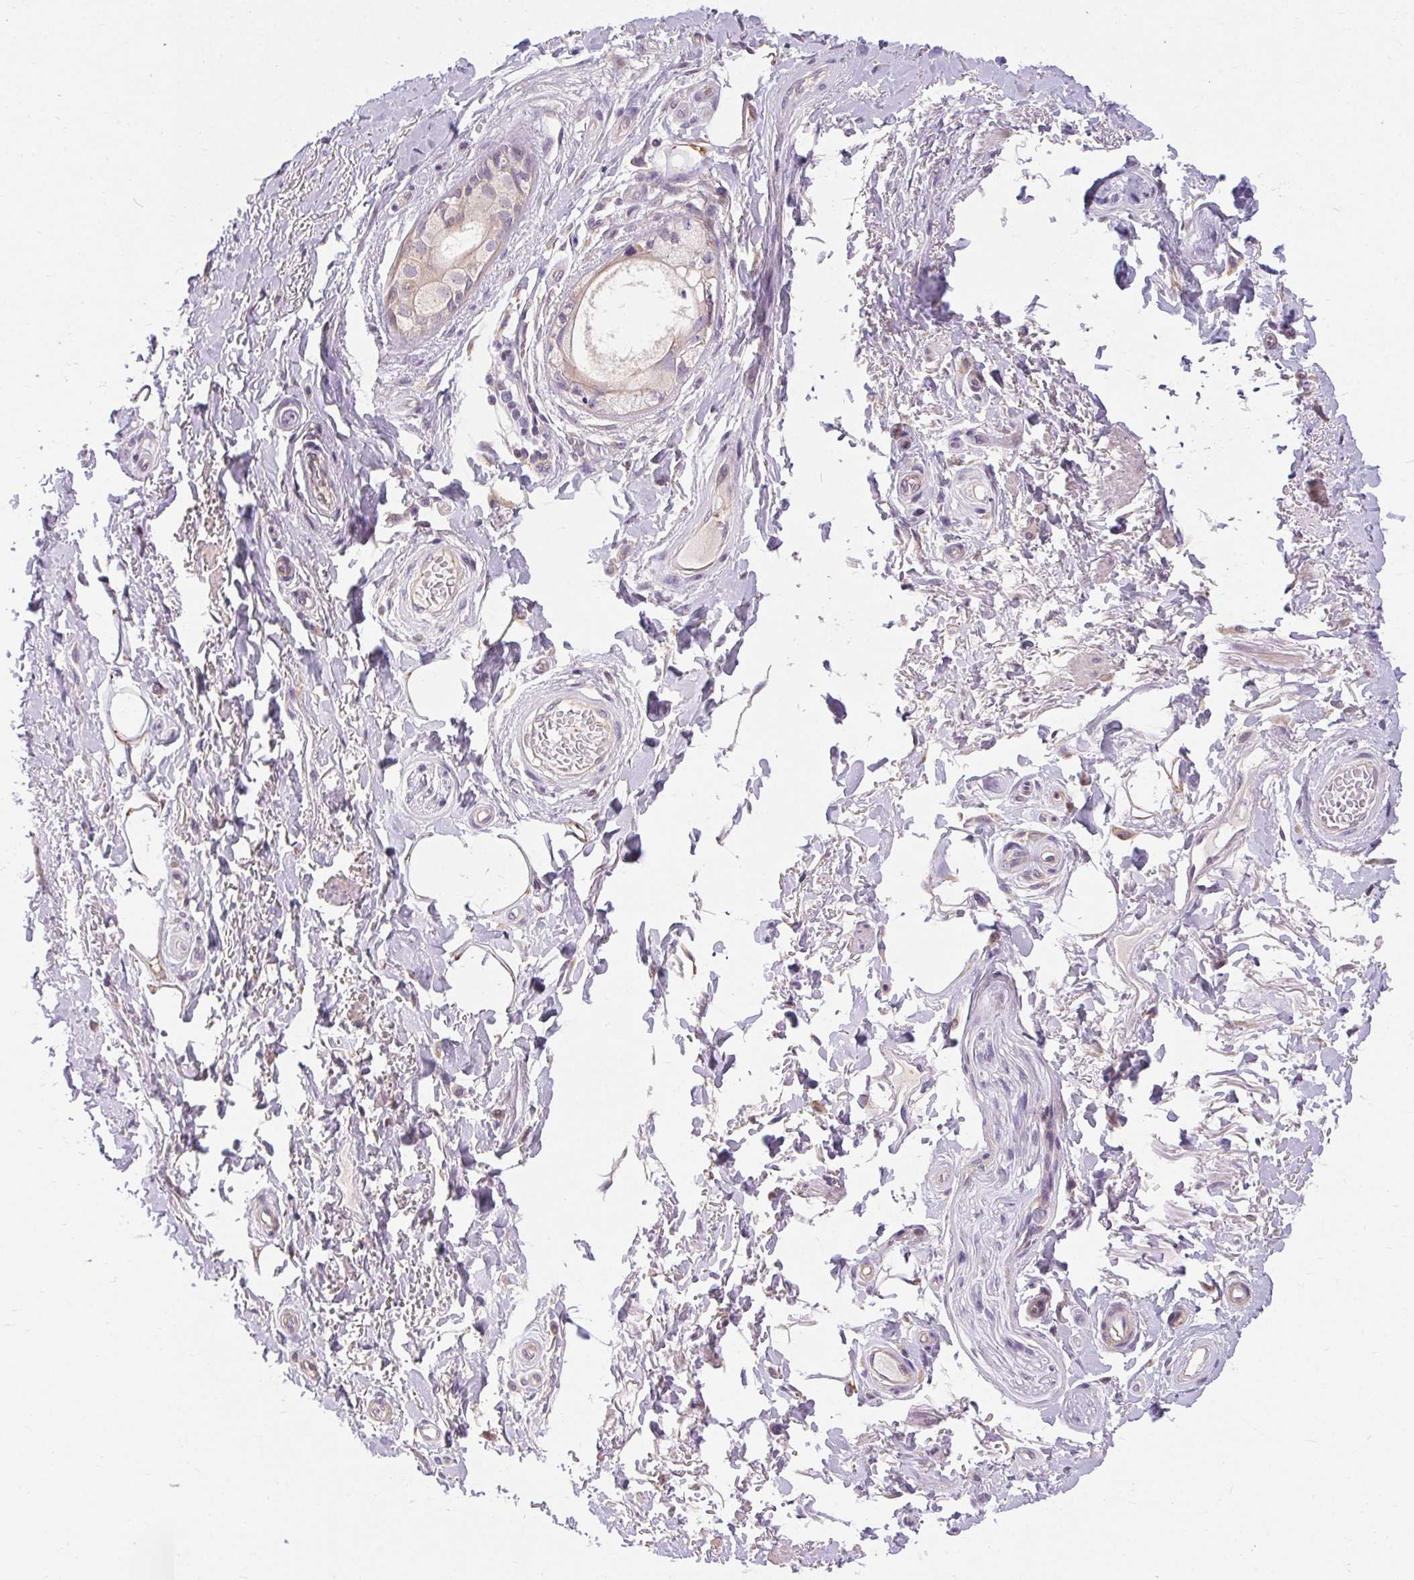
{"staining": {"intensity": "negative", "quantity": "none", "location": "none"}, "tissue": "adipose tissue", "cell_type": "Adipocytes", "image_type": "normal", "snomed": [{"axis": "morphology", "description": "Normal tissue, NOS"}, {"axis": "topography", "description": "Peripheral nerve tissue"}], "caption": "Adipose tissue stained for a protein using immunohistochemistry displays no staining adipocytes.", "gene": "TMEM52B", "patient": {"sex": "male", "age": 51}}